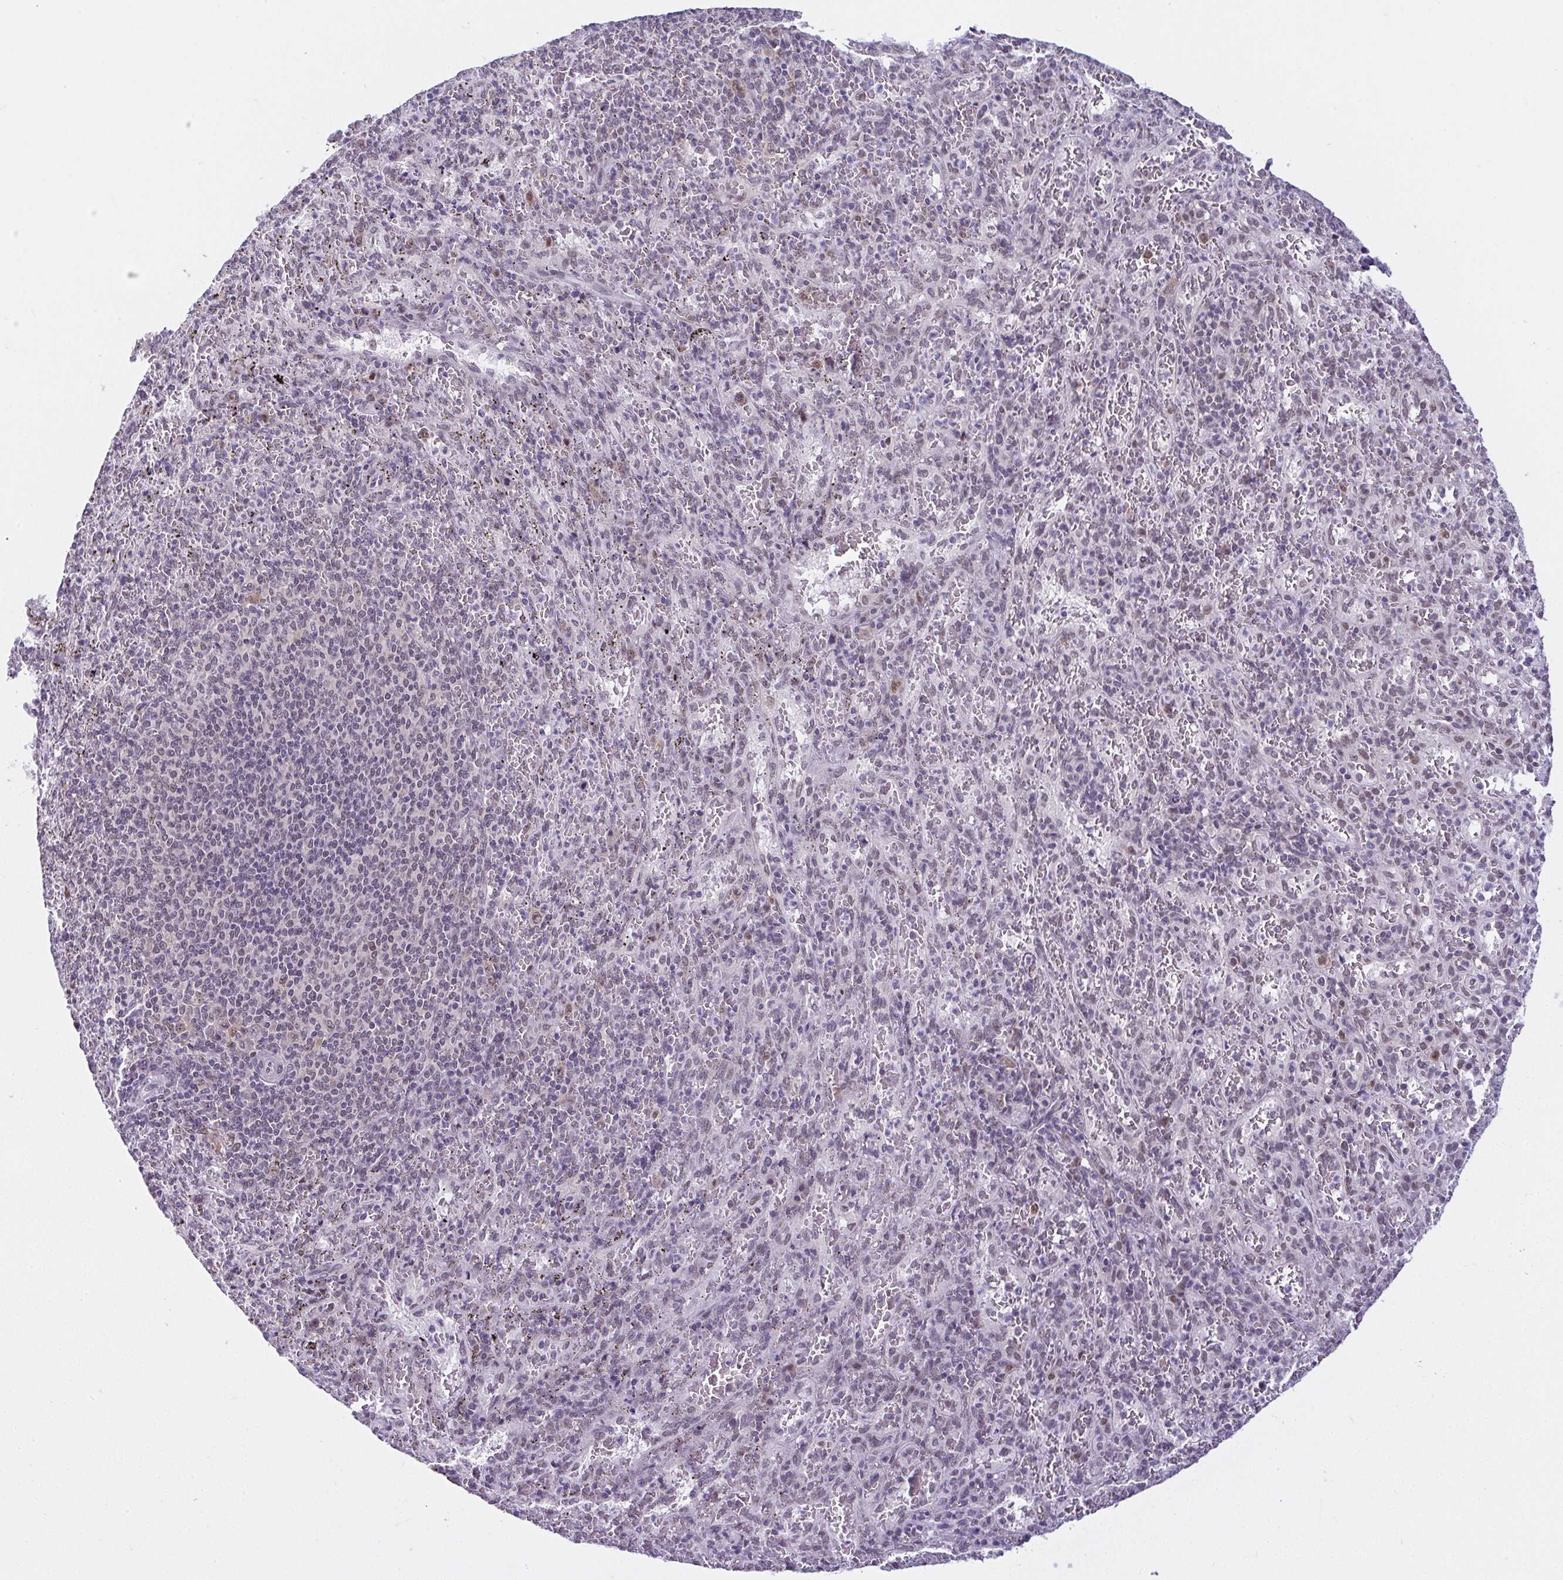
{"staining": {"intensity": "weak", "quantity": "<25%", "location": "nuclear"}, "tissue": "spleen", "cell_type": "Cells in red pulp", "image_type": "normal", "snomed": [{"axis": "morphology", "description": "Normal tissue, NOS"}, {"axis": "topography", "description": "Spleen"}], "caption": "Cells in red pulp are negative for brown protein staining in unremarkable spleen. (DAB IHC visualized using brightfield microscopy, high magnification).", "gene": "RBM3", "patient": {"sex": "male", "age": 57}}